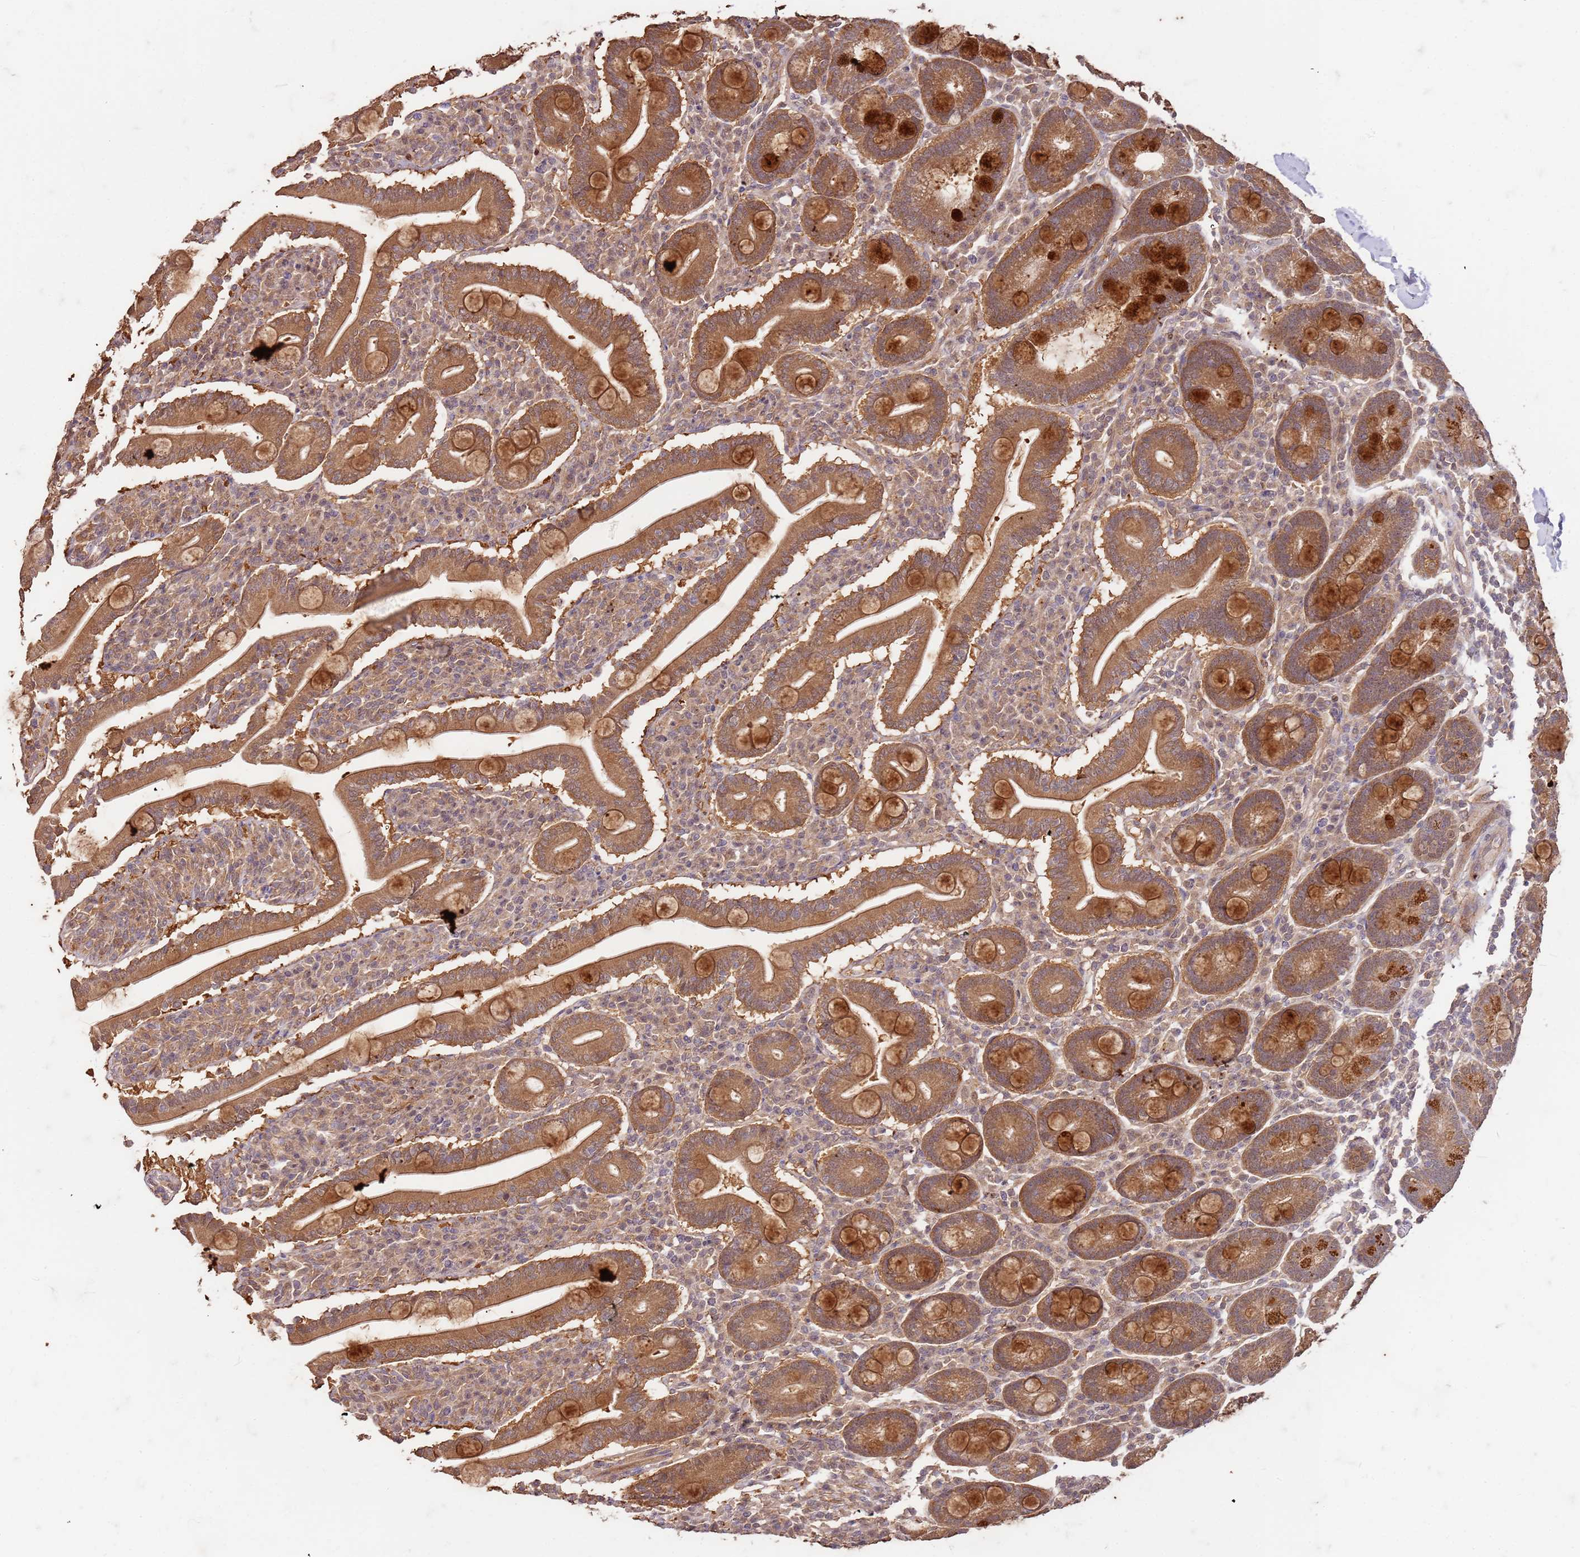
{"staining": {"intensity": "strong", "quantity": ">75%", "location": "cytoplasmic/membranous"}, "tissue": "duodenum", "cell_type": "Glandular cells", "image_type": "normal", "snomed": [{"axis": "morphology", "description": "Normal tissue, NOS"}, {"axis": "topography", "description": "Duodenum"}], "caption": "A brown stain labels strong cytoplasmic/membranous staining of a protein in glandular cells of benign human duodenum.", "gene": "UBE3A", "patient": {"sex": "male", "age": 35}}